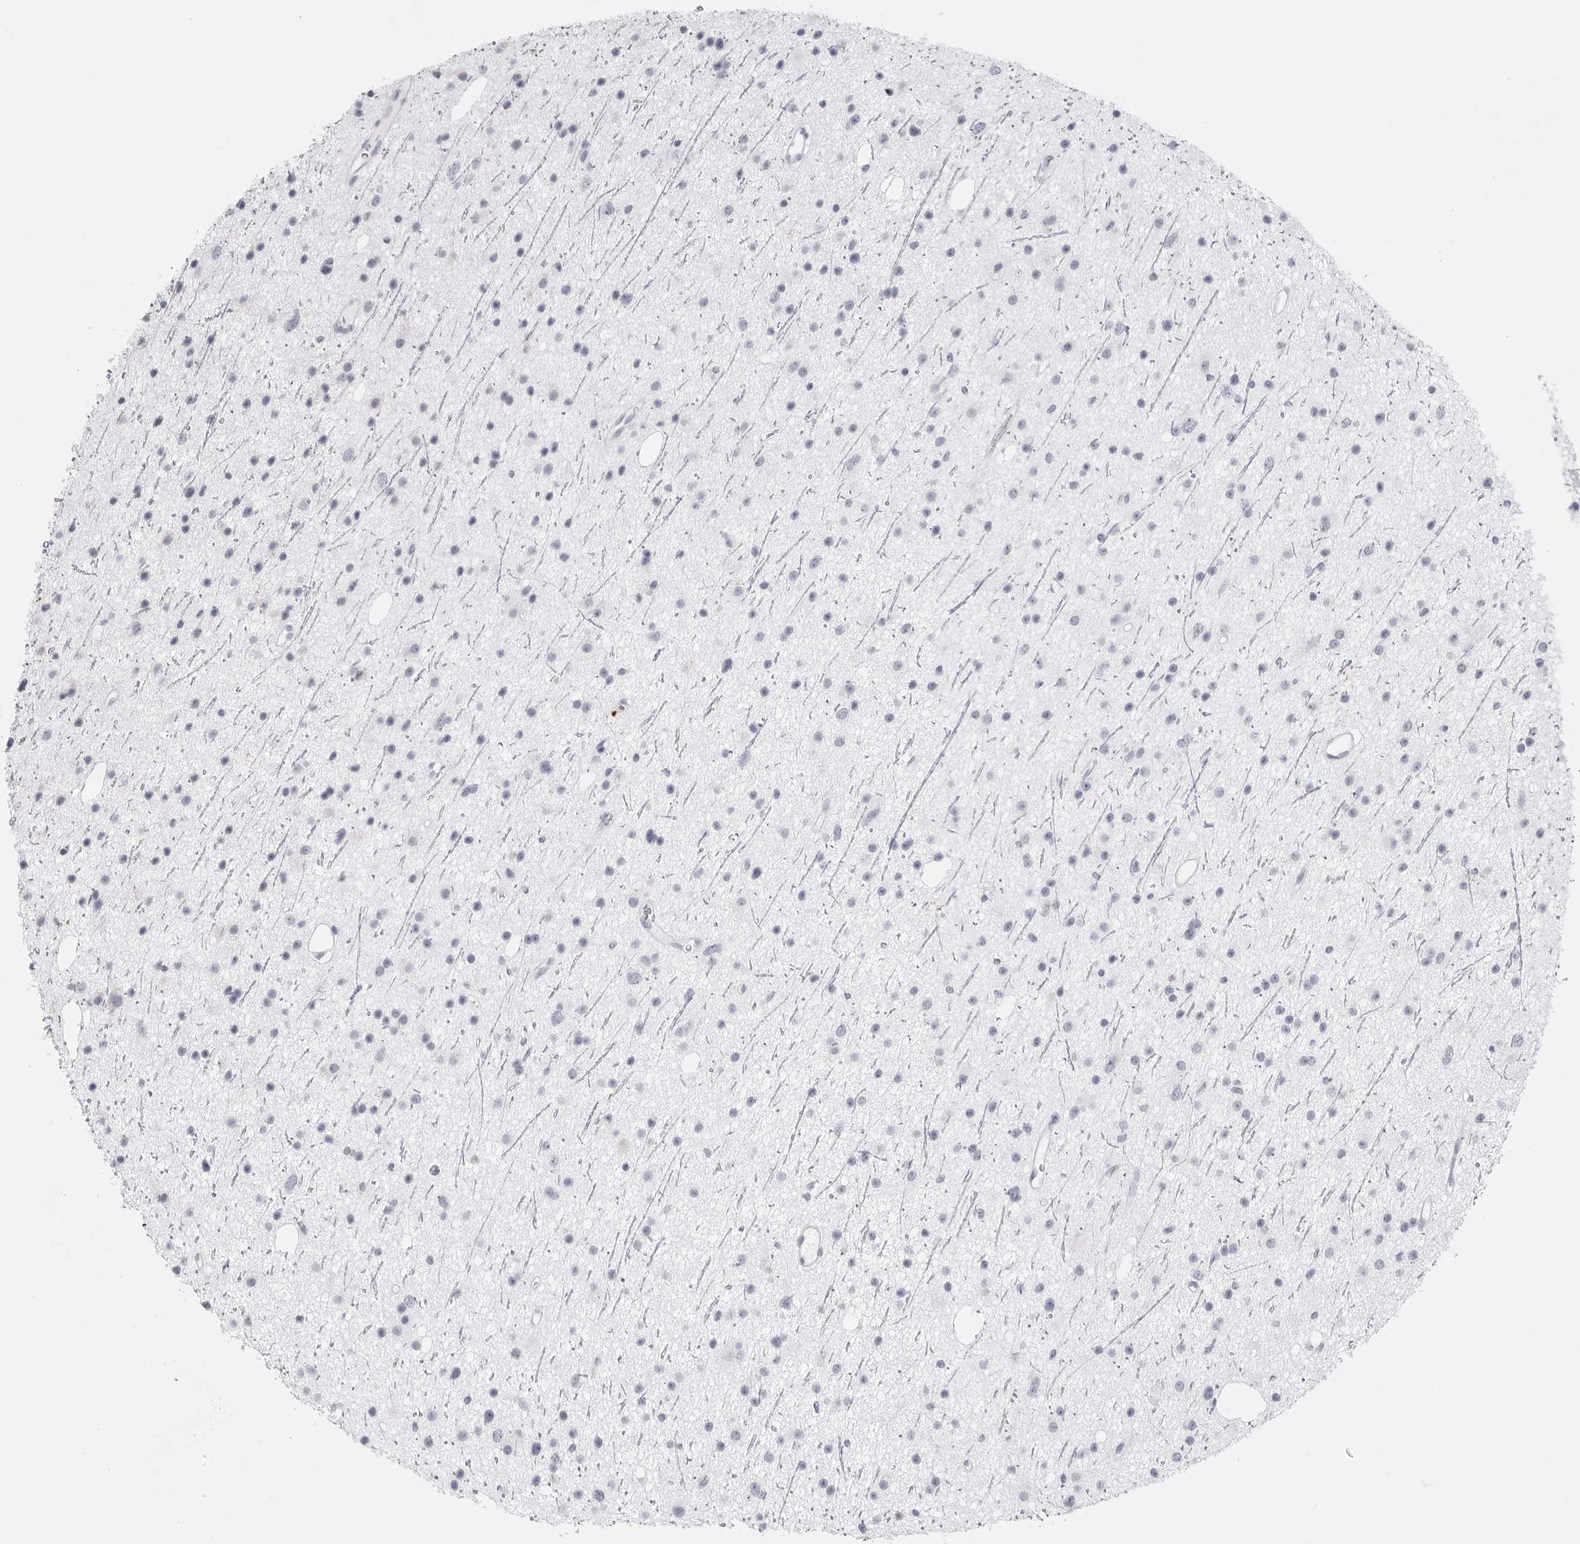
{"staining": {"intensity": "negative", "quantity": "none", "location": "none"}, "tissue": "glioma", "cell_type": "Tumor cells", "image_type": "cancer", "snomed": [{"axis": "morphology", "description": "Glioma, malignant, Low grade"}, {"axis": "topography", "description": "Cerebral cortex"}], "caption": "The histopathology image shows no significant staining in tumor cells of malignant low-grade glioma.", "gene": "TSSK1B", "patient": {"sex": "female", "age": 39}}